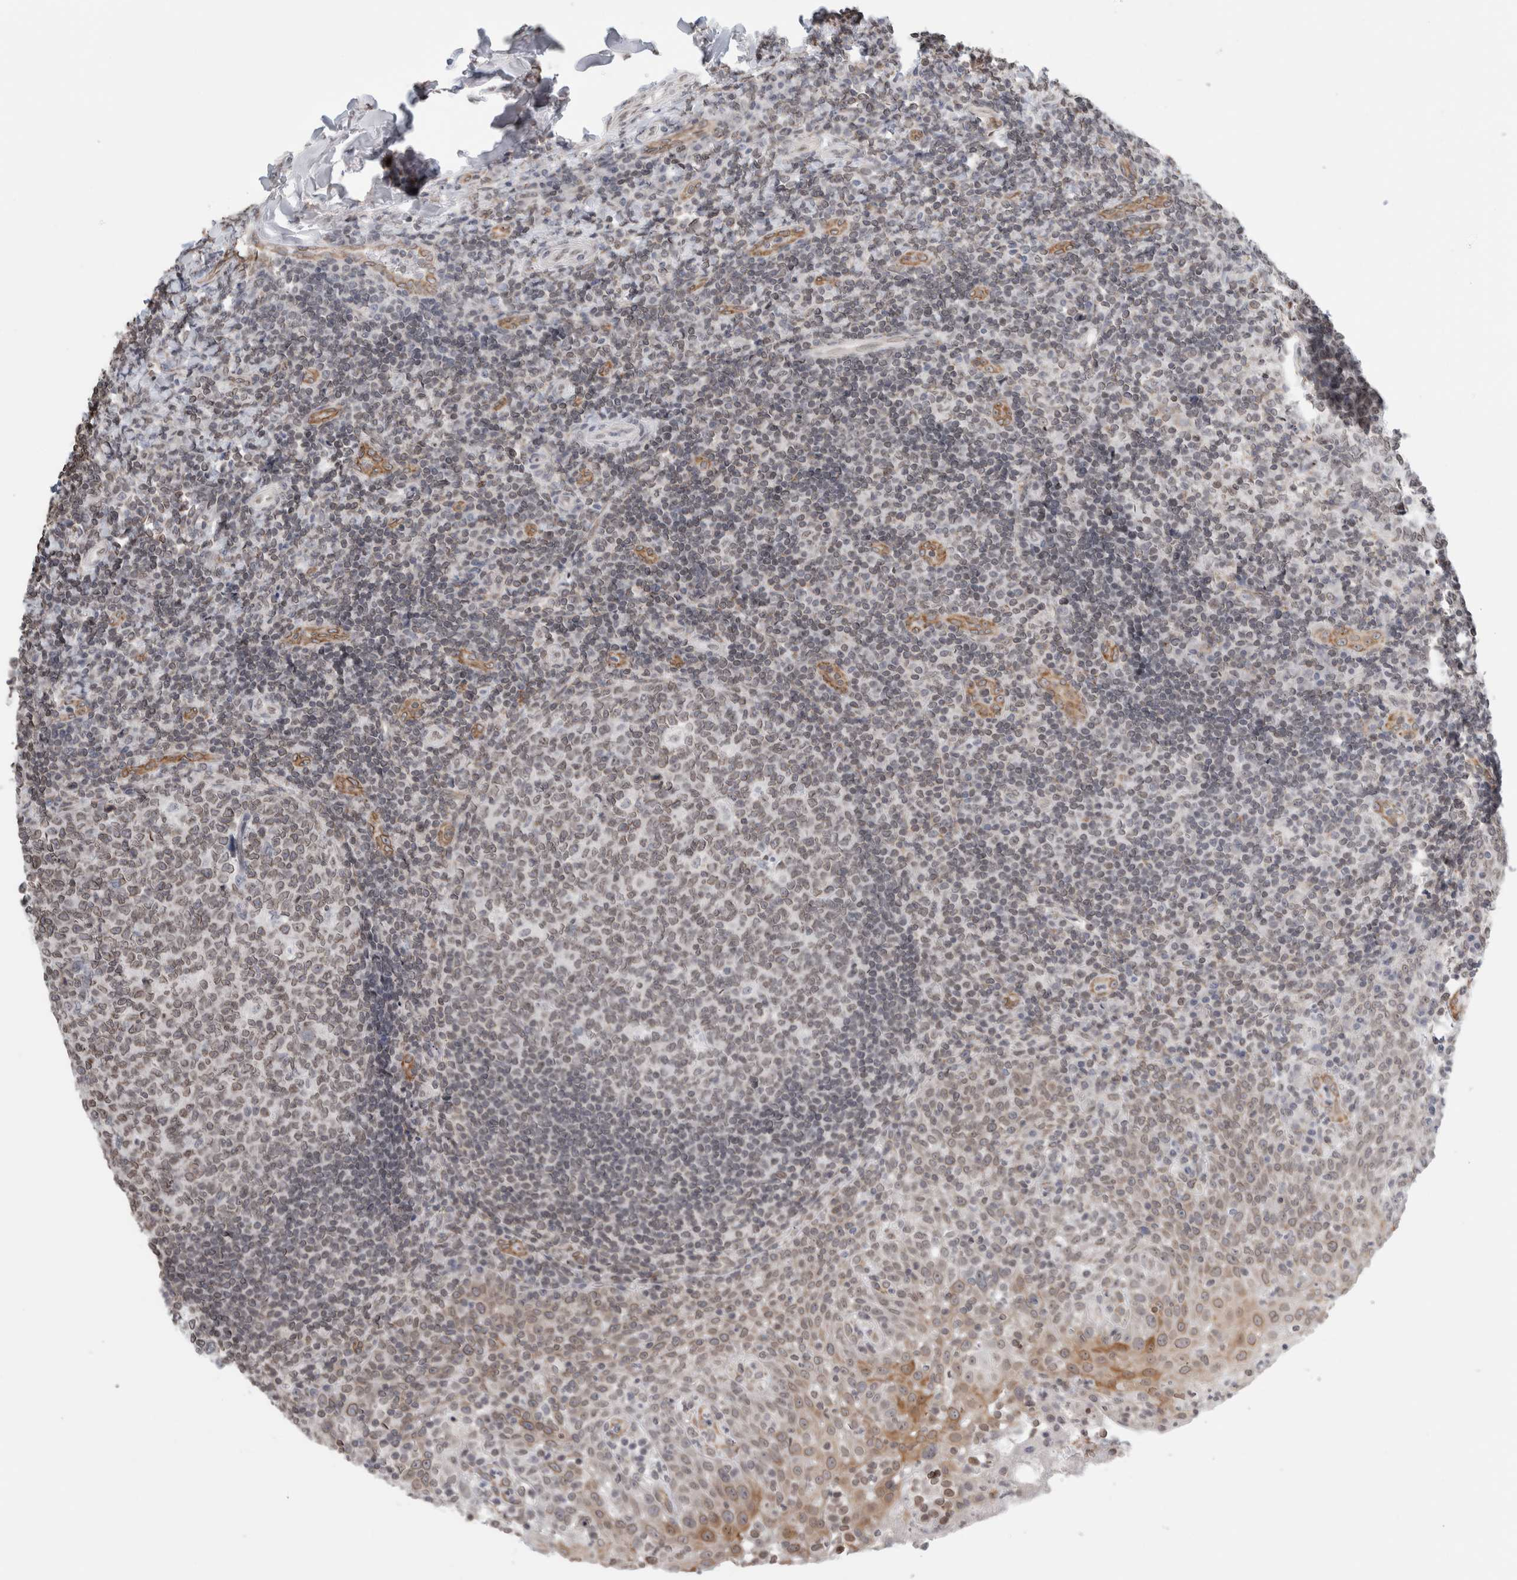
{"staining": {"intensity": "weak", "quantity": ">75%", "location": "nuclear"}, "tissue": "tonsil", "cell_type": "Germinal center cells", "image_type": "normal", "snomed": [{"axis": "morphology", "description": "Normal tissue, NOS"}, {"axis": "topography", "description": "Tonsil"}], "caption": "Benign tonsil reveals weak nuclear expression in about >75% of germinal center cells Nuclei are stained in blue..", "gene": "RBMX2", "patient": {"sex": "female", "age": 19}}